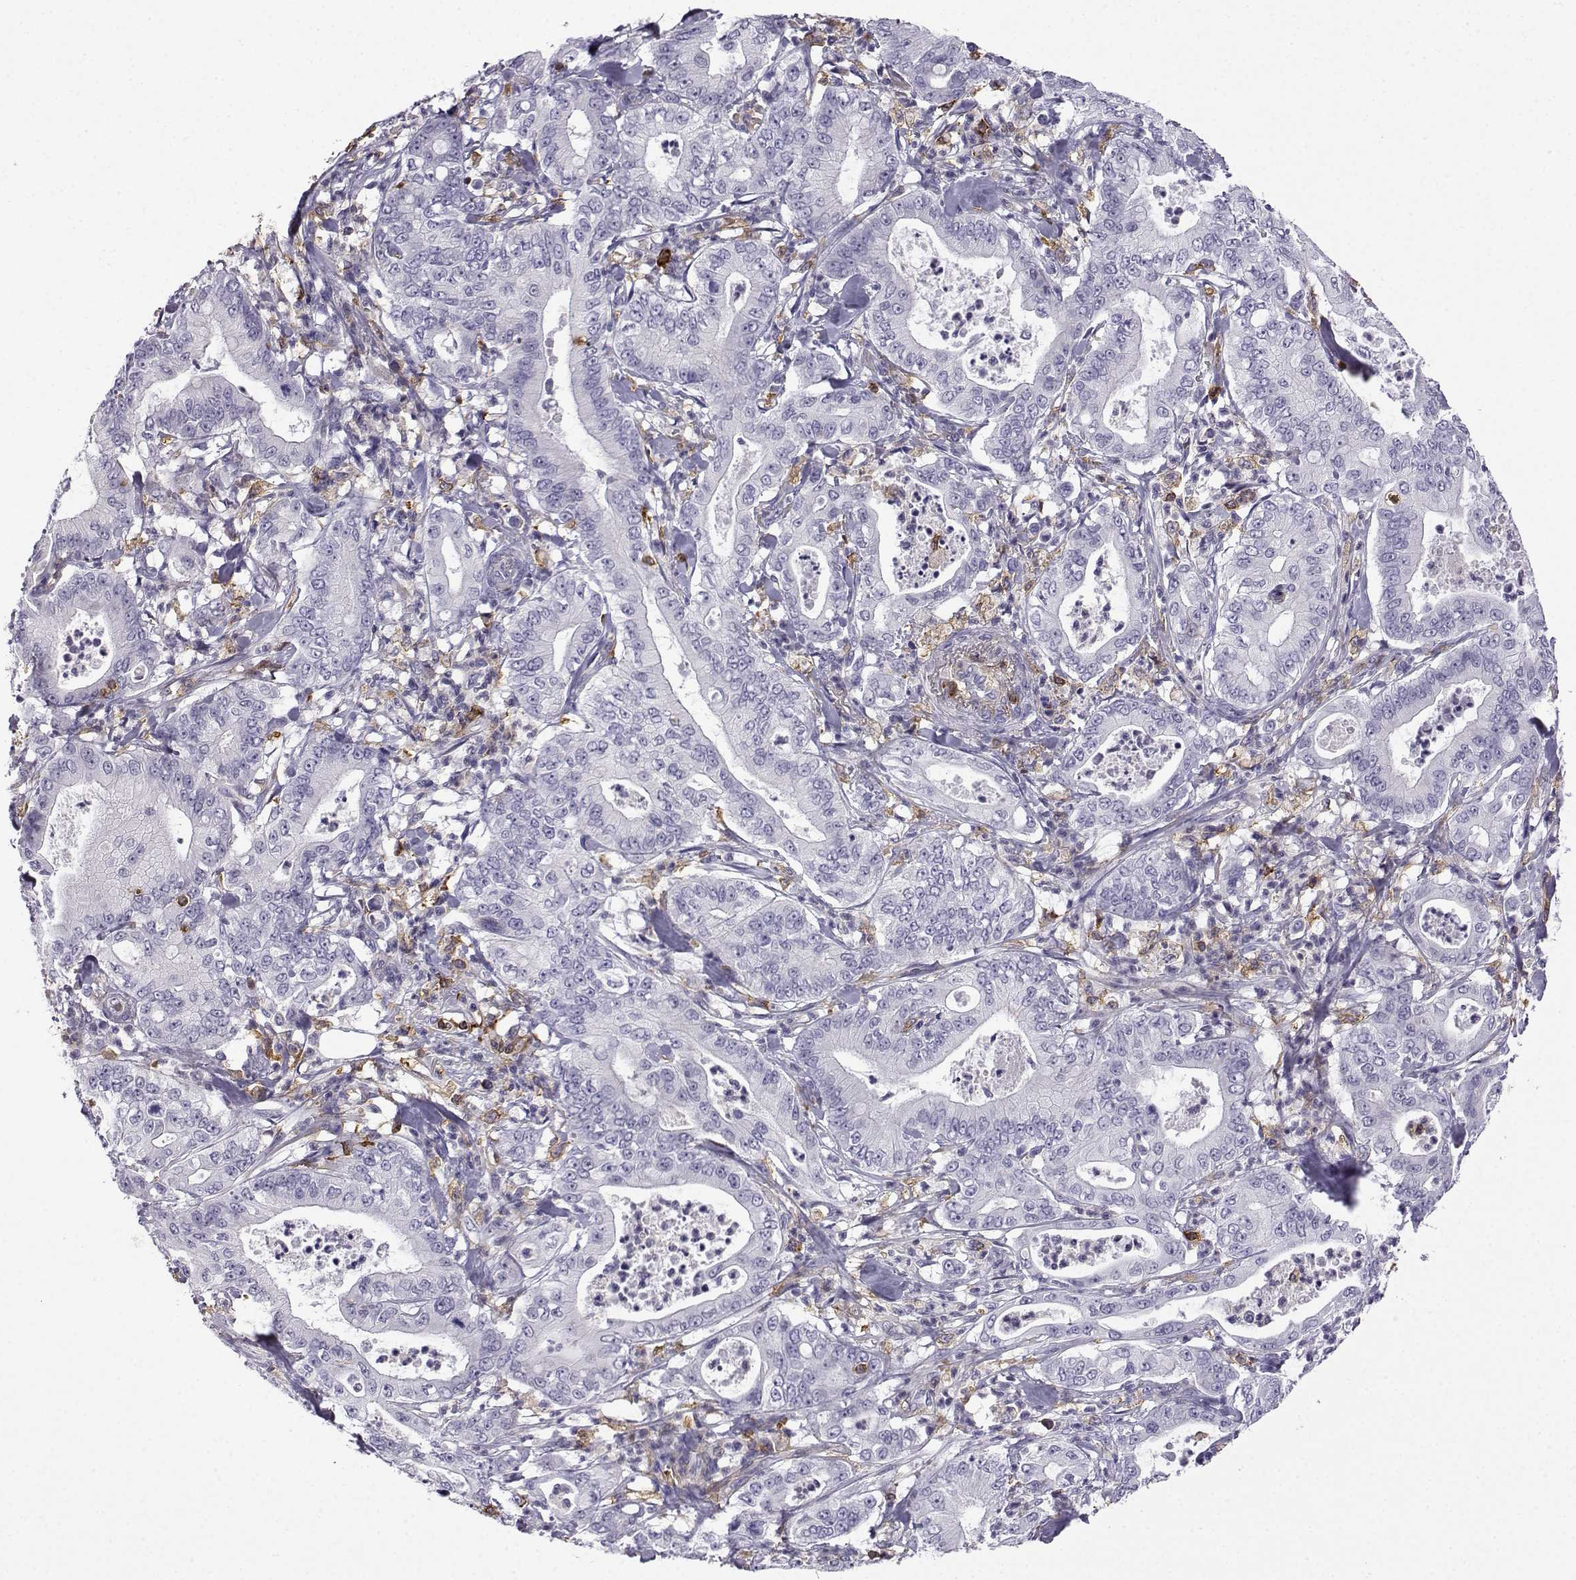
{"staining": {"intensity": "negative", "quantity": "none", "location": "none"}, "tissue": "pancreatic cancer", "cell_type": "Tumor cells", "image_type": "cancer", "snomed": [{"axis": "morphology", "description": "Adenocarcinoma, NOS"}, {"axis": "topography", "description": "Pancreas"}], "caption": "Pancreatic adenocarcinoma stained for a protein using IHC reveals no expression tumor cells.", "gene": "DOCK10", "patient": {"sex": "male", "age": 71}}